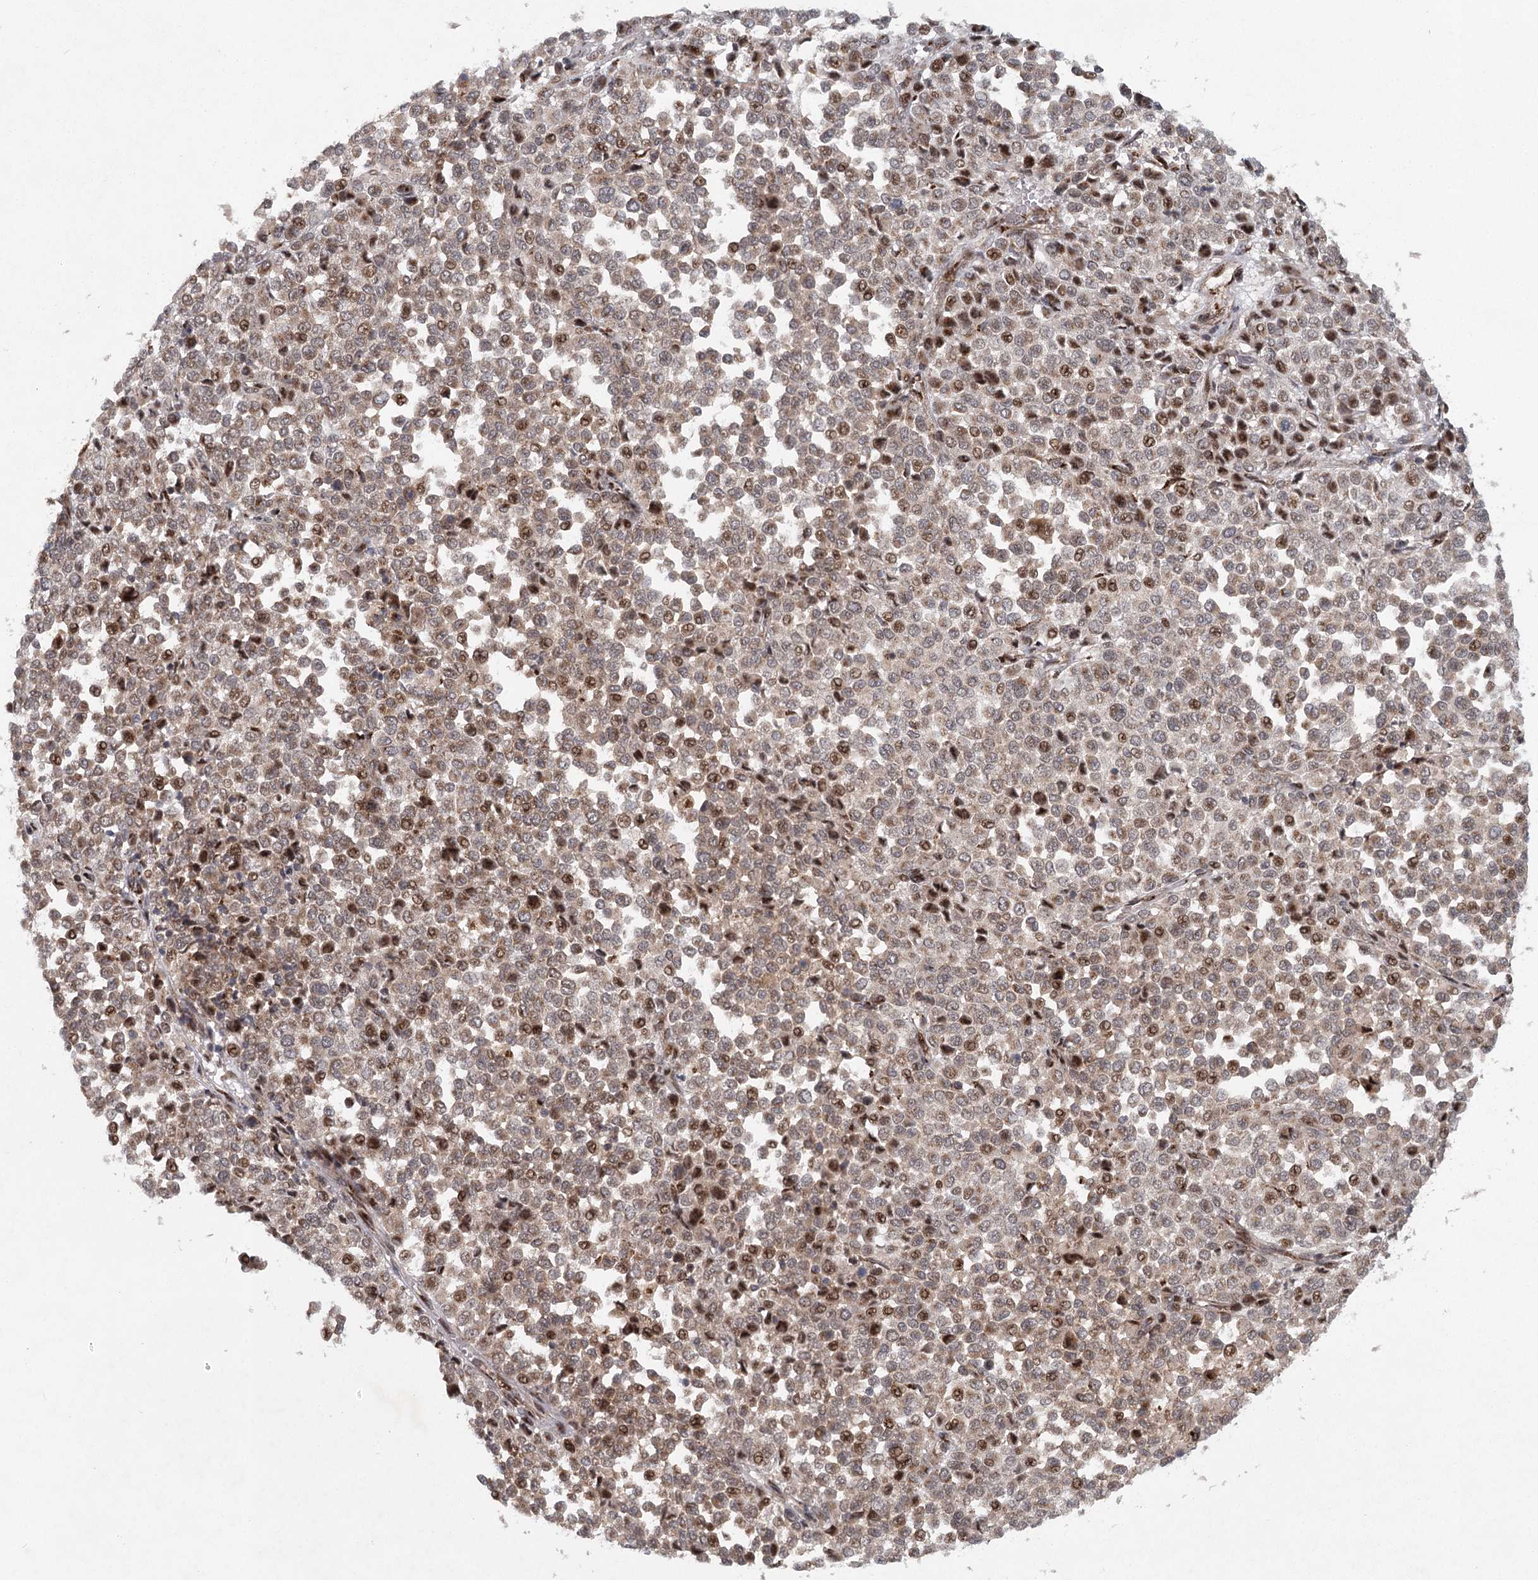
{"staining": {"intensity": "moderate", "quantity": "25%-75%", "location": "cytoplasmic/membranous,nuclear"}, "tissue": "melanoma", "cell_type": "Tumor cells", "image_type": "cancer", "snomed": [{"axis": "morphology", "description": "Malignant melanoma, Metastatic site"}, {"axis": "topography", "description": "Pancreas"}], "caption": "Protein staining of malignant melanoma (metastatic site) tissue shows moderate cytoplasmic/membranous and nuclear expression in approximately 25%-75% of tumor cells.", "gene": "IFT46", "patient": {"sex": "female", "age": 30}}